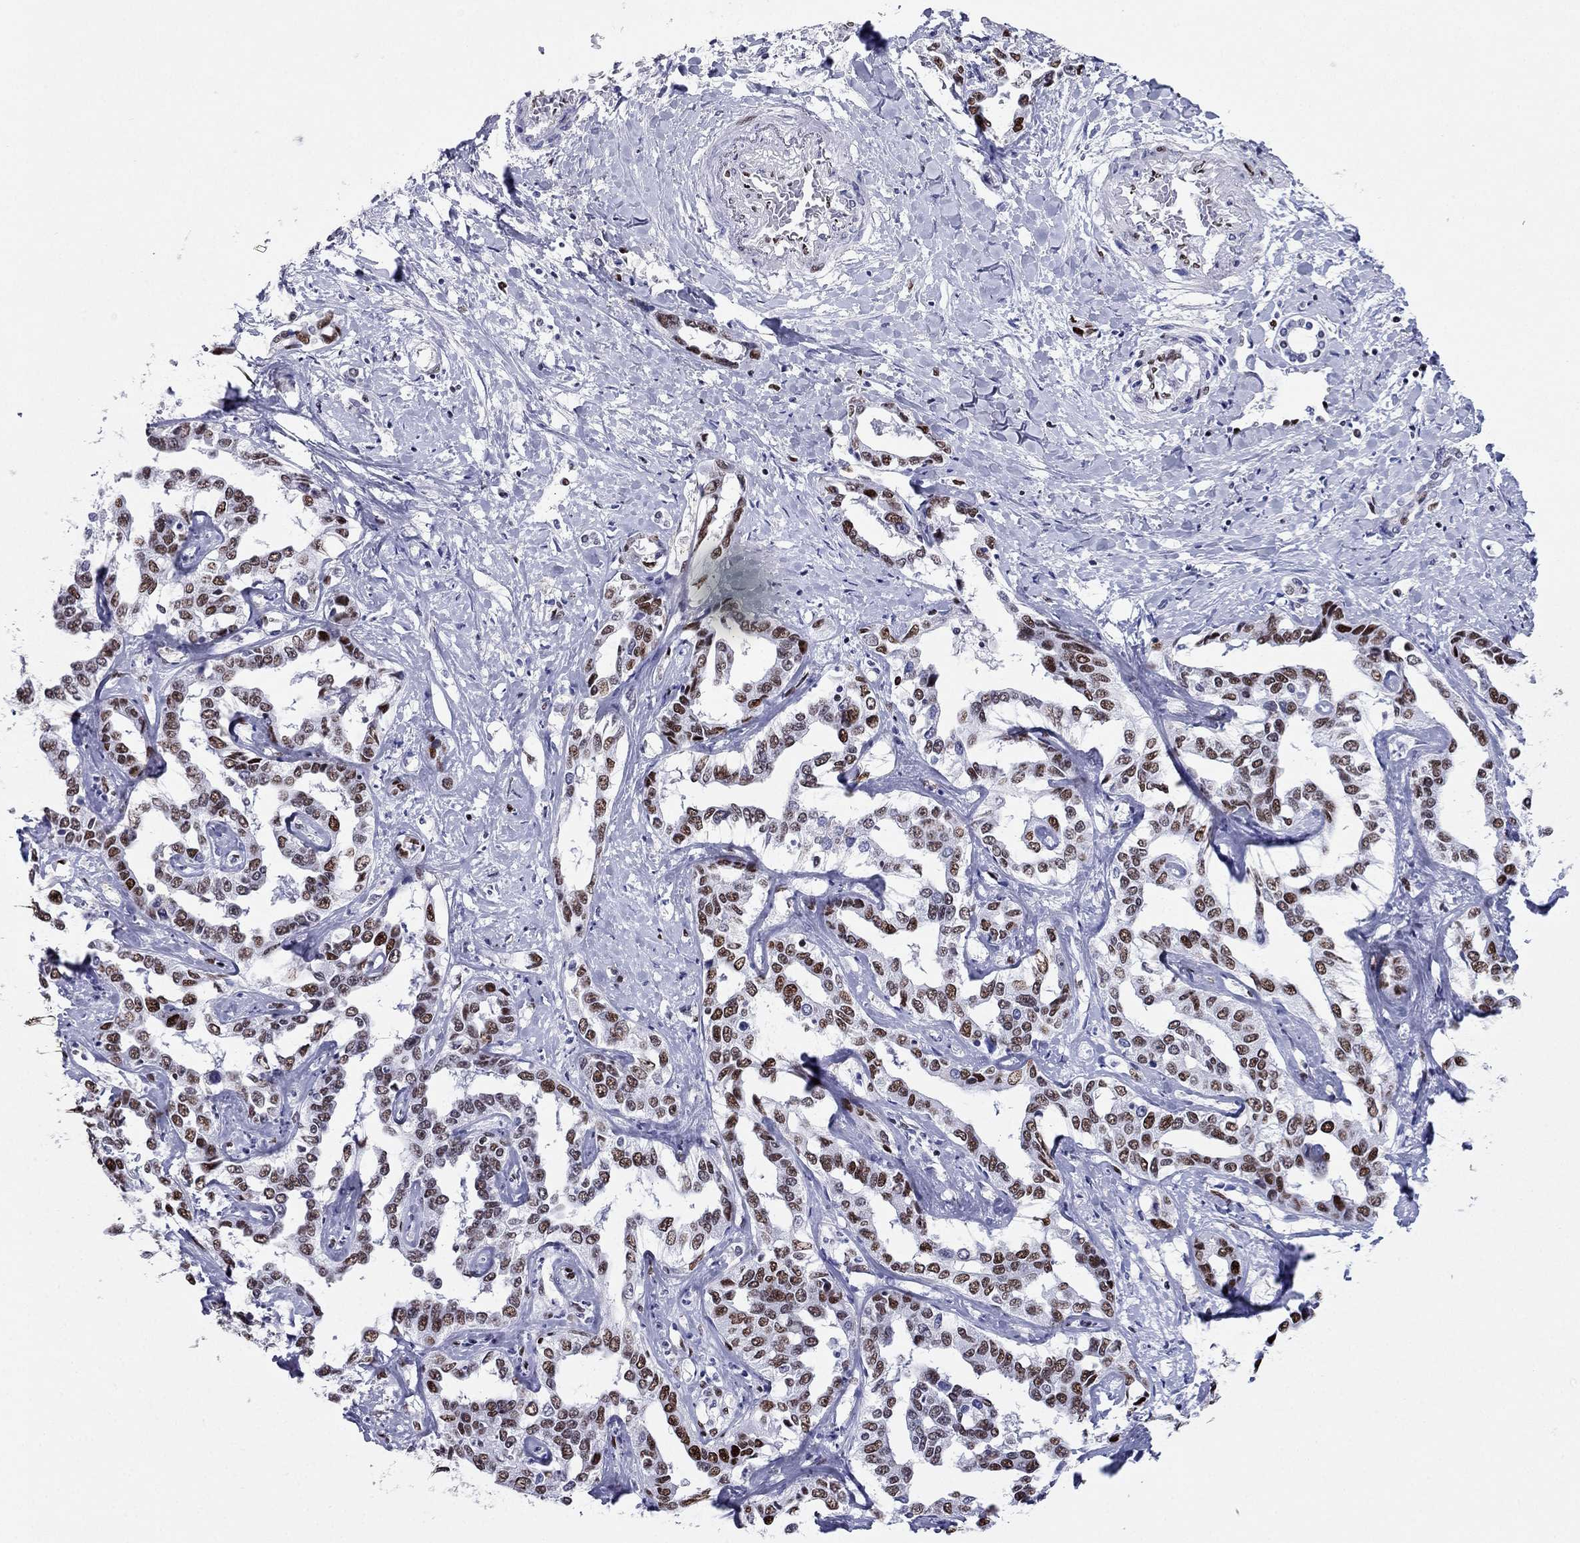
{"staining": {"intensity": "strong", "quantity": ">75%", "location": "nuclear"}, "tissue": "liver cancer", "cell_type": "Tumor cells", "image_type": "cancer", "snomed": [{"axis": "morphology", "description": "Cholangiocarcinoma"}, {"axis": "topography", "description": "Liver"}], "caption": "A brown stain labels strong nuclear expression of a protein in cholangiocarcinoma (liver) tumor cells. Ihc stains the protein of interest in brown and the nuclei are stained blue.", "gene": "PPM1G", "patient": {"sex": "male", "age": 59}}